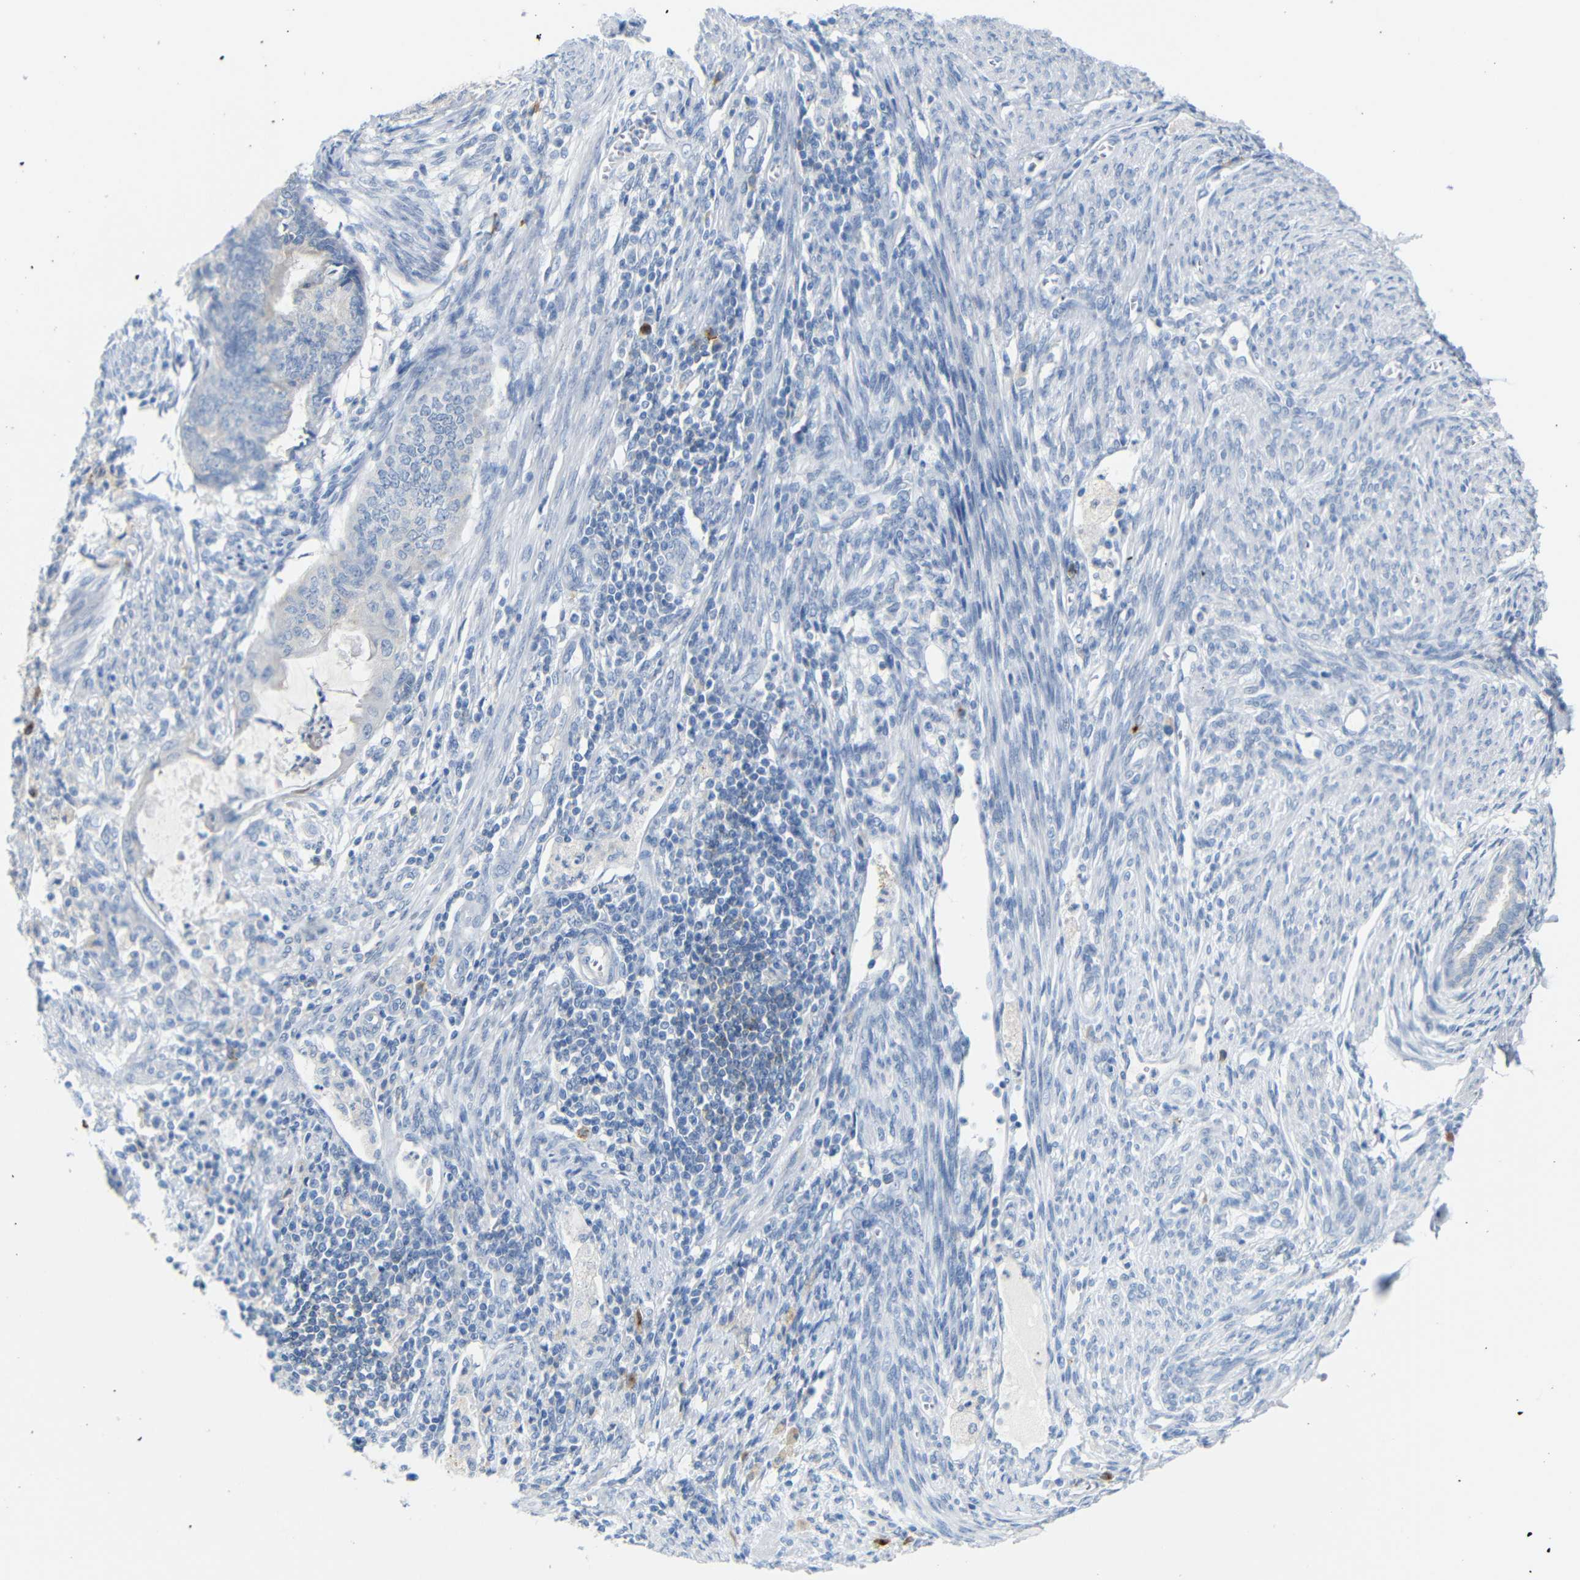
{"staining": {"intensity": "negative", "quantity": "none", "location": "none"}, "tissue": "cervical cancer", "cell_type": "Tumor cells", "image_type": "cancer", "snomed": [{"axis": "morphology", "description": "Normal tissue, NOS"}, {"axis": "morphology", "description": "Adenocarcinoma, NOS"}, {"axis": "topography", "description": "Cervix"}, {"axis": "topography", "description": "Endometrium"}], "caption": "Human adenocarcinoma (cervical) stained for a protein using immunohistochemistry (IHC) demonstrates no positivity in tumor cells.", "gene": "FCRL1", "patient": {"sex": "female", "age": 86}}